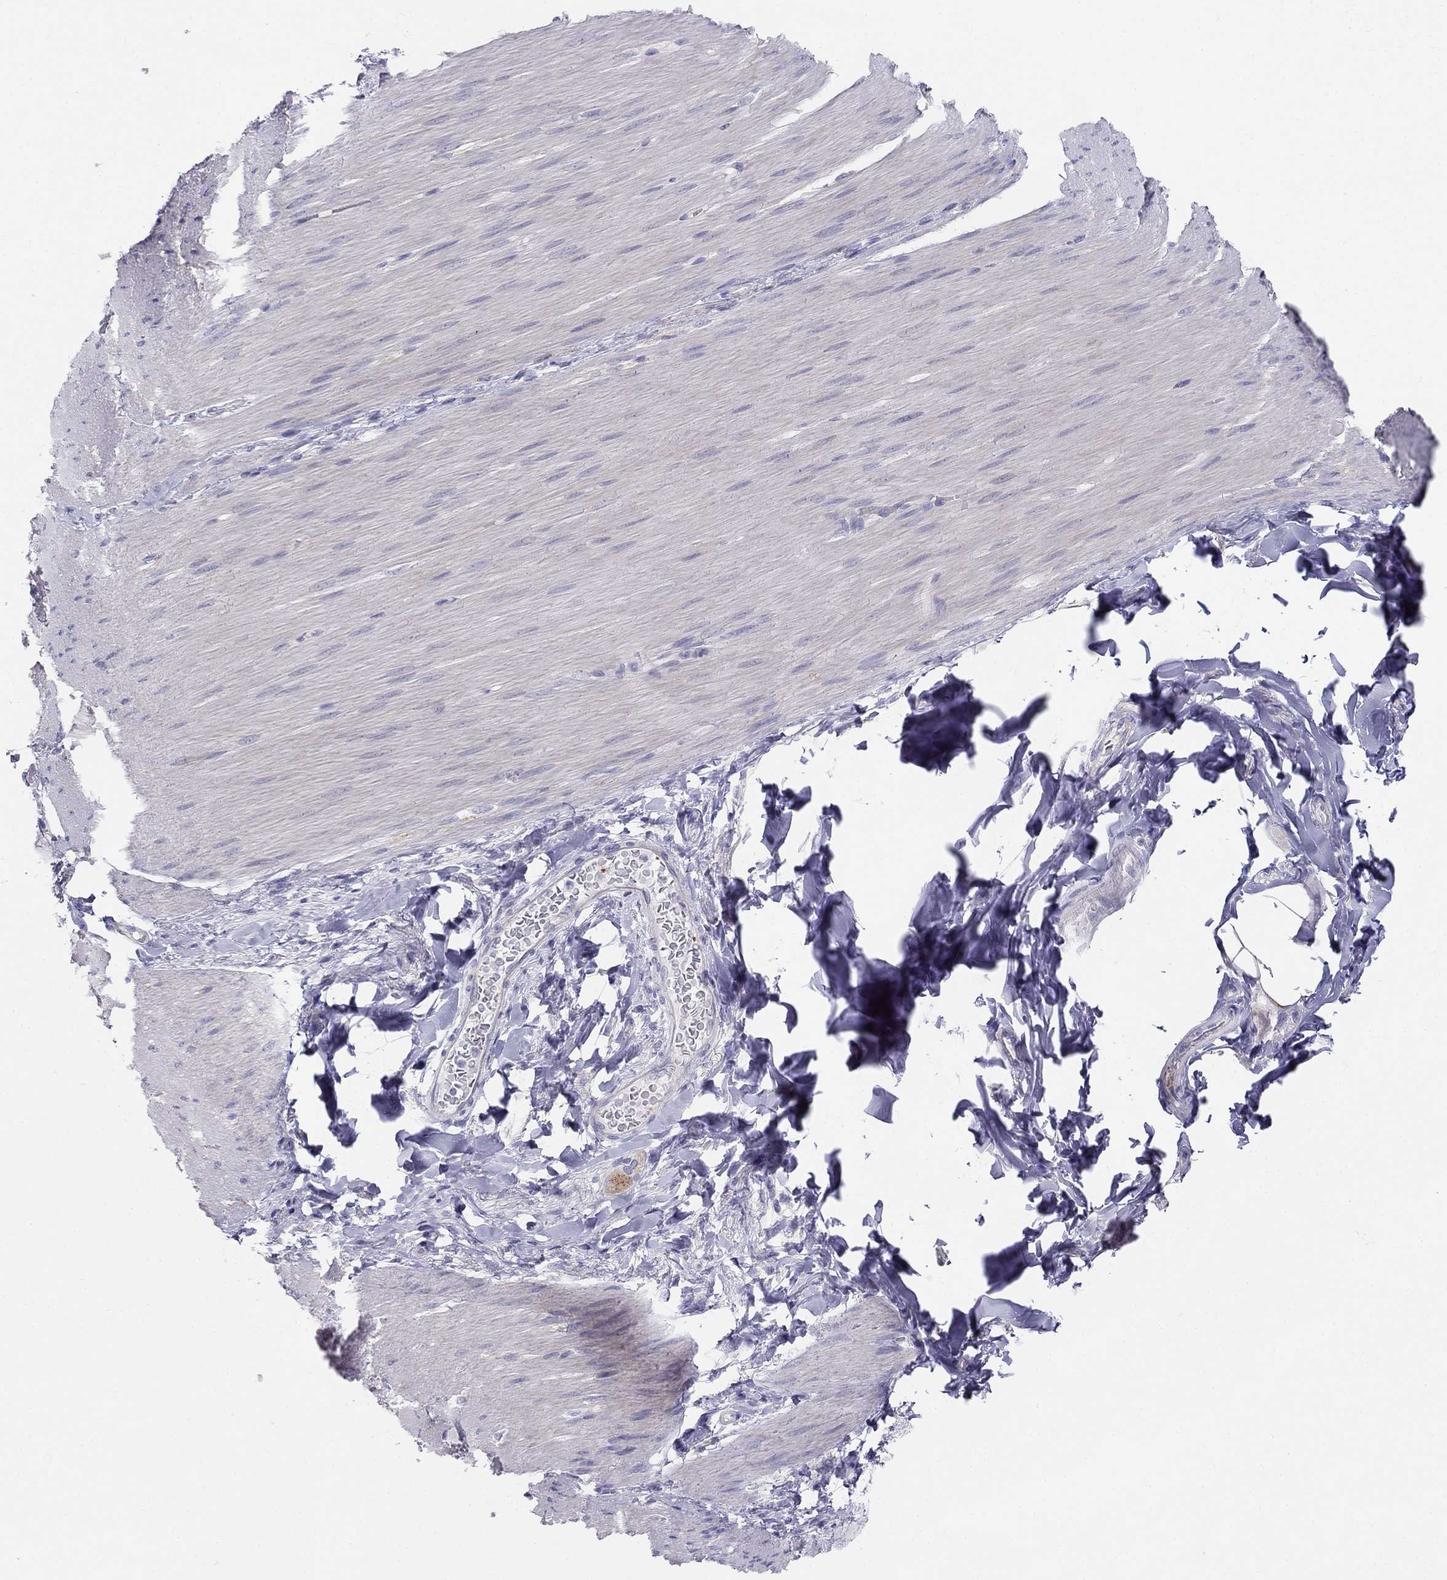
{"staining": {"intensity": "negative", "quantity": "none", "location": "none"}, "tissue": "adipose tissue", "cell_type": "Adipocytes", "image_type": "normal", "snomed": [{"axis": "morphology", "description": "Normal tissue, NOS"}, {"axis": "topography", "description": "Smooth muscle"}, {"axis": "topography", "description": "Duodenum"}, {"axis": "topography", "description": "Peripheral nerve tissue"}], "caption": "High magnification brightfield microscopy of normal adipose tissue stained with DAB (brown) and counterstained with hematoxylin (blue): adipocytes show no significant positivity. The staining was performed using DAB (3,3'-diaminobenzidine) to visualize the protein expression in brown, while the nuclei were stained in blue with hematoxylin (Magnification: 20x).", "gene": "MGAT4C", "patient": {"sex": "female", "age": 61}}